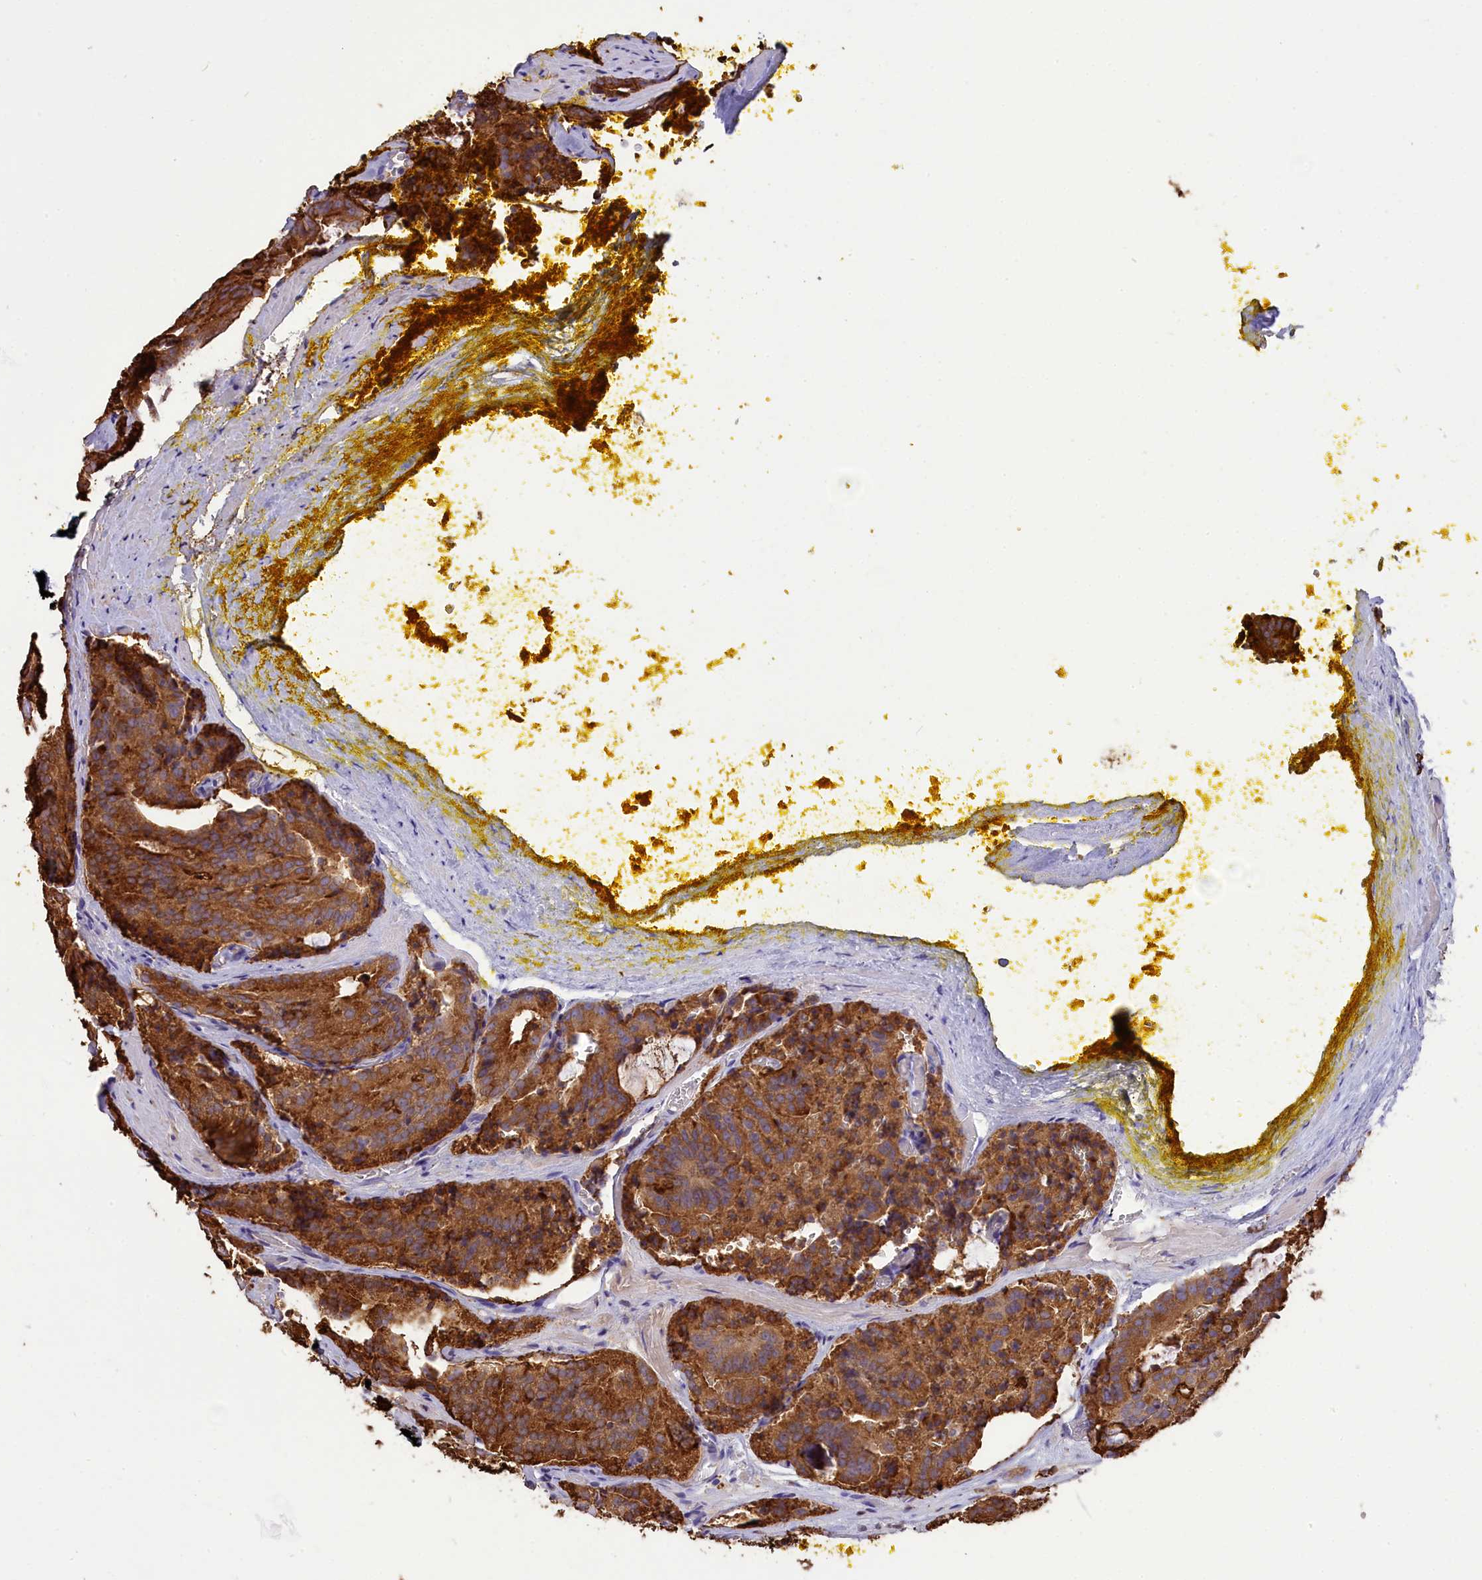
{"staining": {"intensity": "strong", "quantity": ">75%", "location": "cytoplasmic/membranous"}, "tissue": "prostate cancer", "cell_type": "Tumor cells", "image_type": "cancer", "snomed": [{"axis": "morphology", "description": "Adenocarcinoma, High grade"}, {"axis": "topography", "description": "Prostate"}], "caption": "The histopathology image demonstrates staining of prostate cancer, revealing strong cytoplasmic/membranous protein expression (brown color) within tumor cells.", "gene": "DCAF16", "patient": {"sex": "male", "age": 57}}